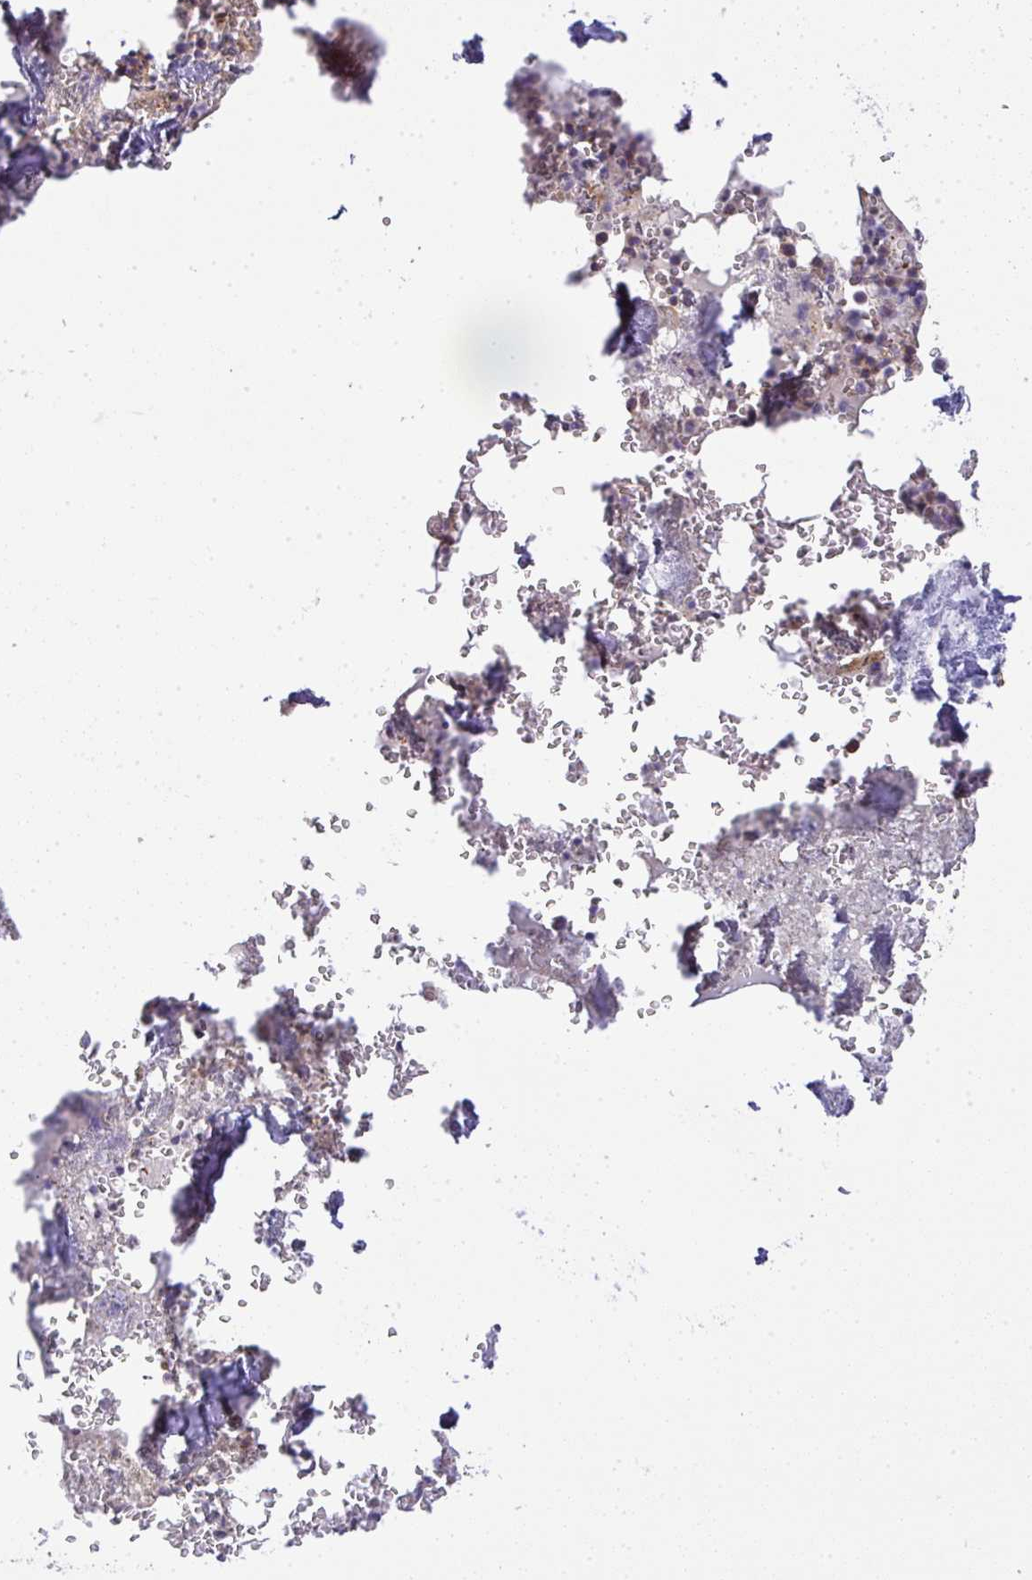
{"staining": {"intensity": "moderate", "quantity": "<25%", "location": "cytoplasmic/membranous"}, "tissue": "bone marrow", "cell_type": "Hematopoietic cells", "image_type": "normal", "snomed": [{"axis": "morphology", "description": "Normal tissue, NOS"}, {"axis": "topography", "description": "Bone marrow"}], "caption": "Immunohistochemistry histopathology image of unremarkable bone marrow: human bone marrow stained using immunohistochemistry (IHC) shows low levels of moderate protein expression localized specifically in the cytoplasmic/membranous of hematopoietic cells, appearing as a cytoplasmic/membranous brown color.", "gene": "EEF1AKMT1", "patient": {"sex": "male", "age": 54}}